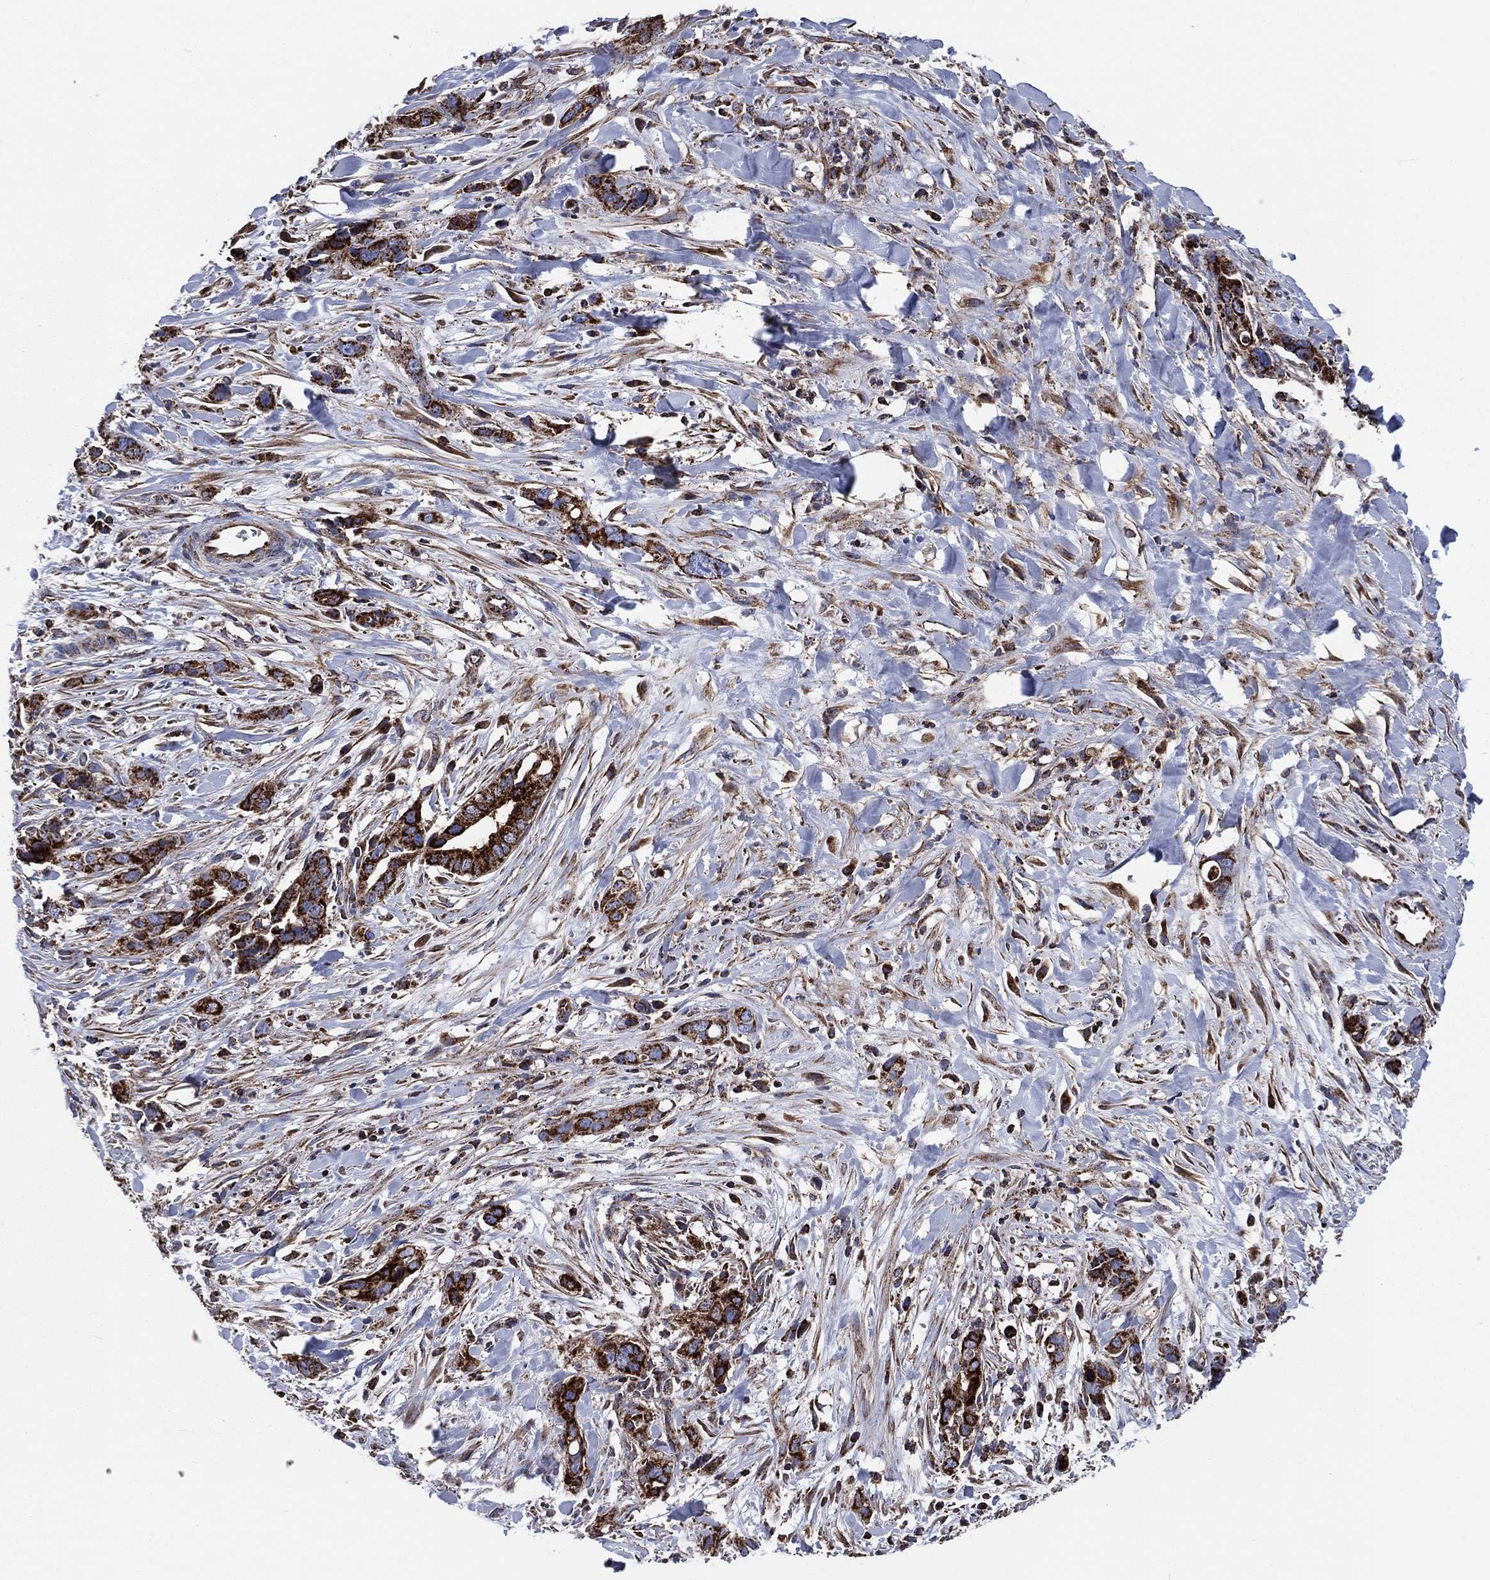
{"staining": {"intensity": "strong", "quantity": ">75%", "location": "cytoplasmic/membranous"}, "tissue": "liver cancer", "cell_type": "Tumor cells", "image_type": "cancer", "snomed": [{"axis": "morphology", "description": "Cholangiocarcinoma"}, {"axis": "topography", "description": "Liver"}], "caption": "A micrograph of human liver cancer stained for a protein demonstrates strong cytoplasmic/membranous brown staining in tumor cells.", "gene": "ANKRD37", "patient": {"sex": "female", "age": 79}}